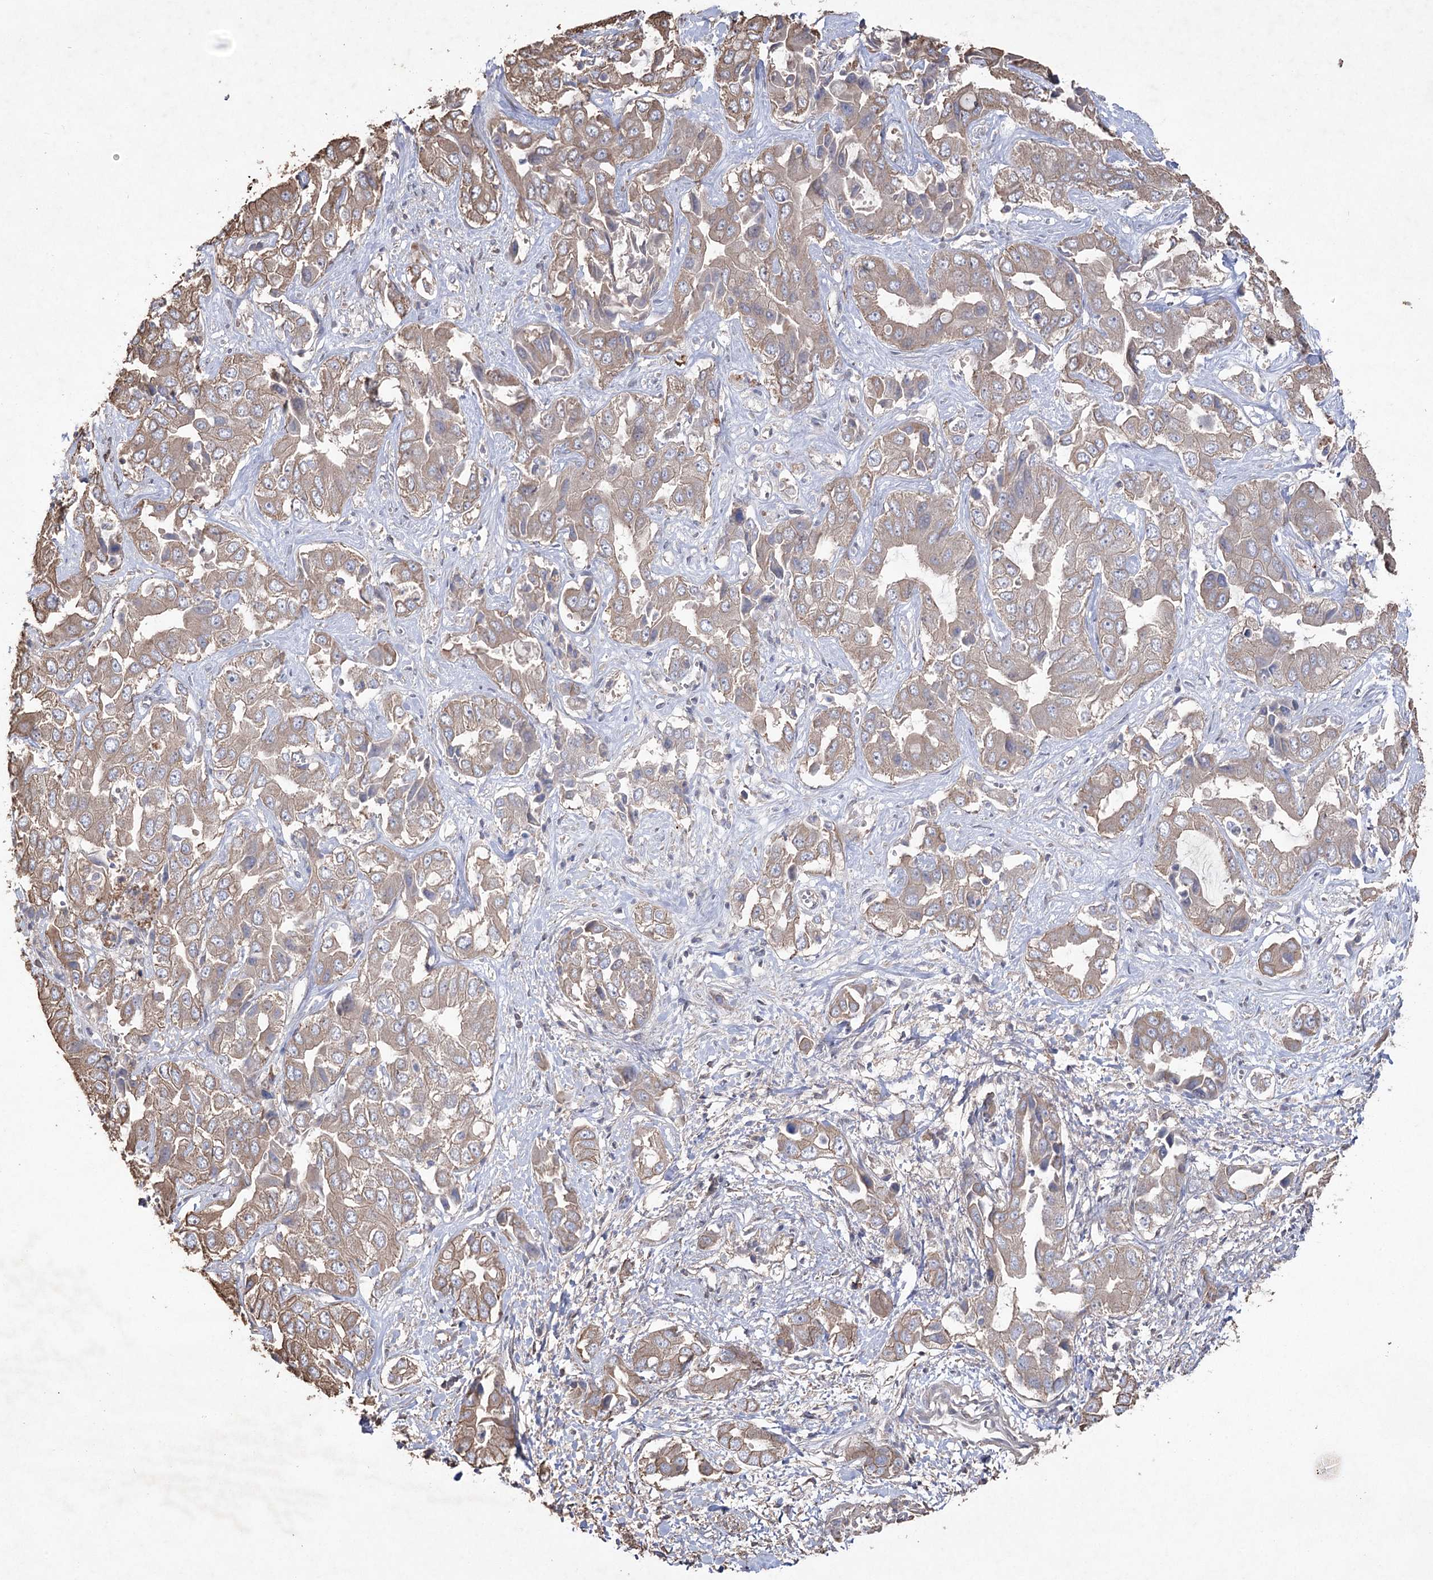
{"staining": {"intensity": "weak", "quantity": "25%-75%", "location": "cytoplasmic/membranous"}, "tissue": "liver cancer", "cell_type": "Tumor cells", "image_type": "cancer", "snomed": [{"axis": "morphology", "description": "Cholangiocarcinoma"}, {"axis": "topography", "description": "Liver"}], "caption": "Liver cholangiocarcinoma was stained to show a protein in brown. There is low levels of weak cytoplasmic/membranous staining in about 25%-75% of tumor cells.", "gene": "FAM13B", "patient": {"sex": "female", "age": 52}}